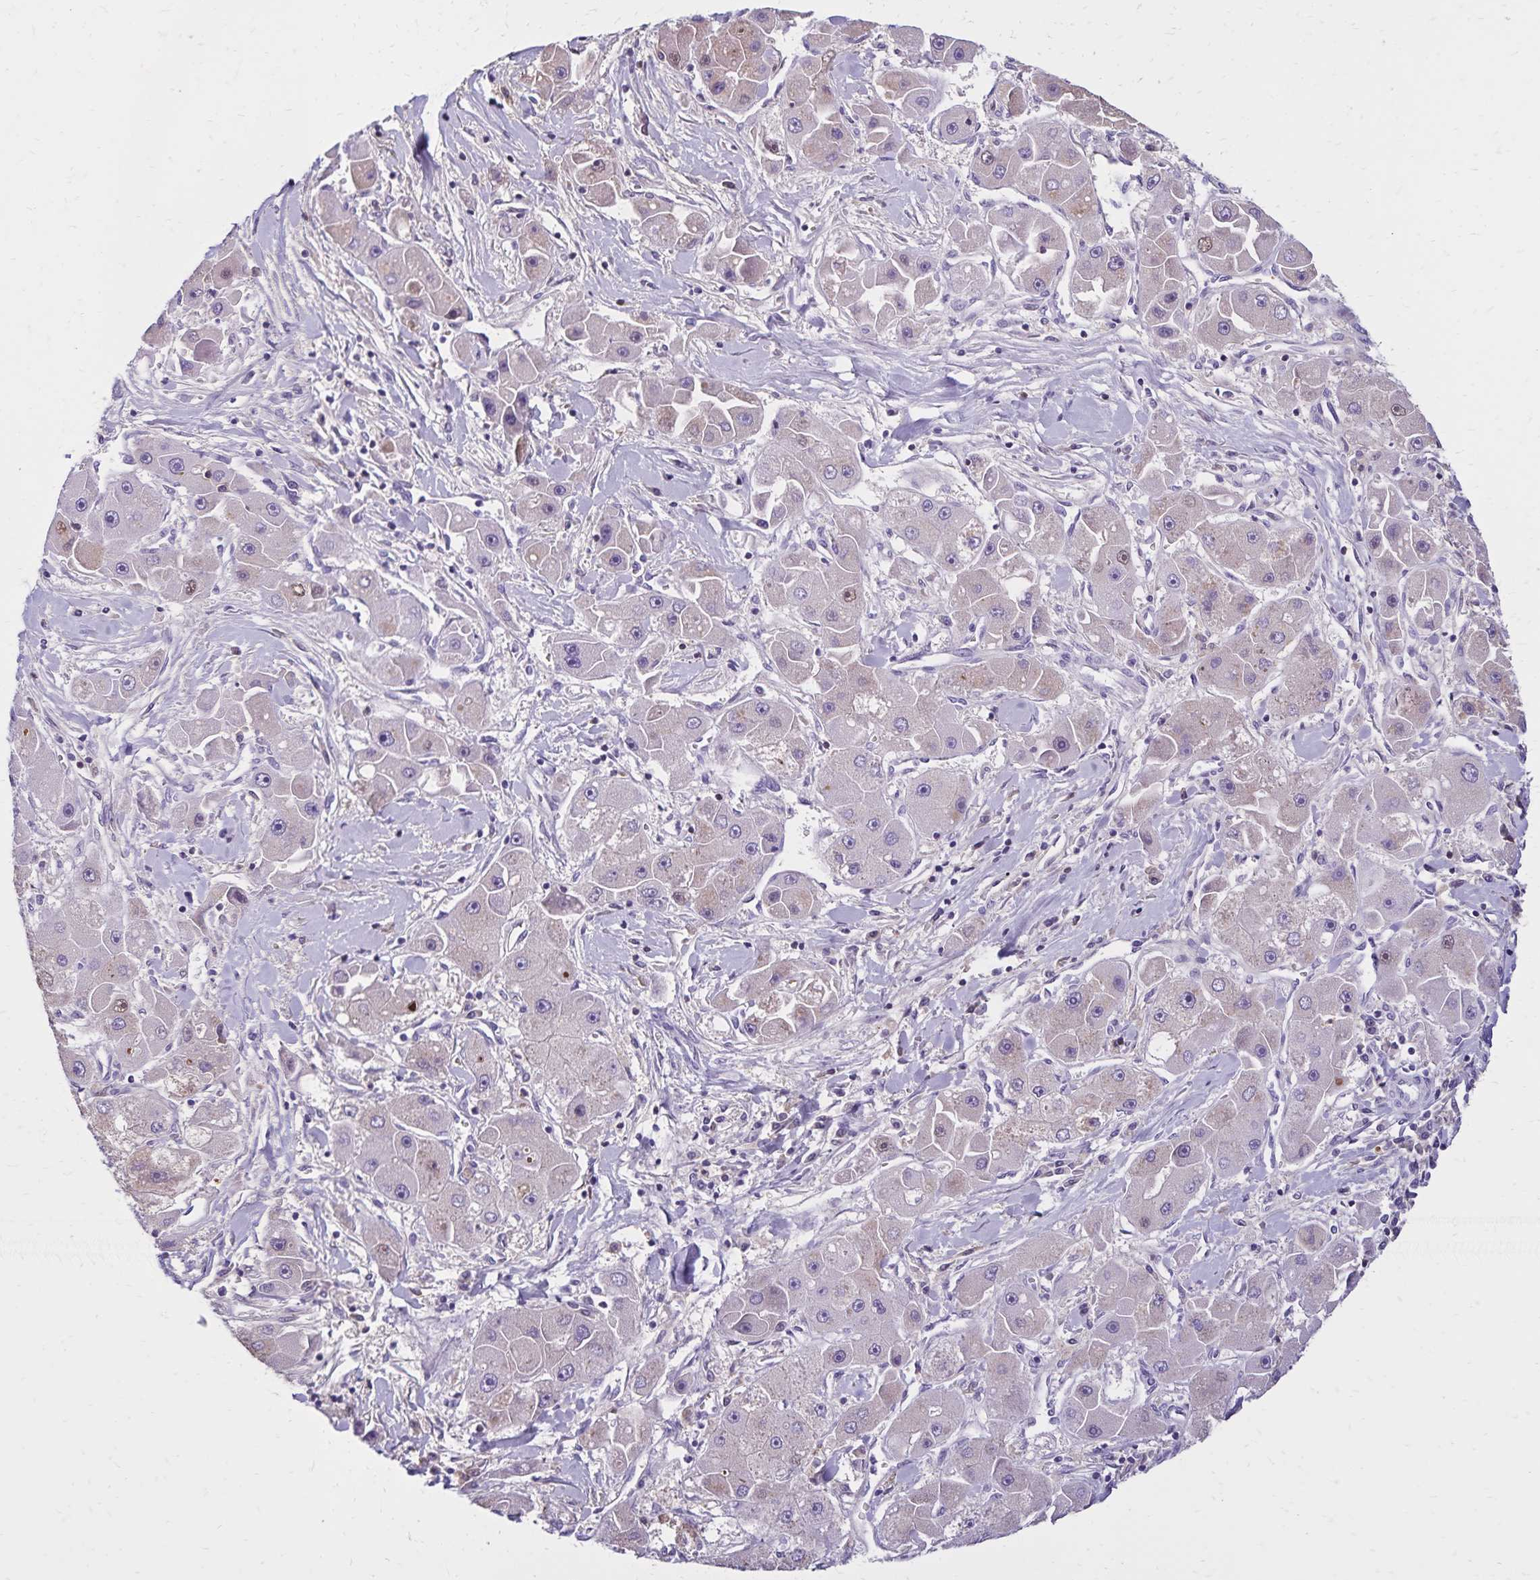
{"staining": {"intensity": "negative", "quantity": "none", "location": "none"}, "tissue": "liver cancer", "cell_type": "Tumor cells", "image_type": "cancer", "snomed": [{"axis": "morphology", "description": "Carcinoma, Hepatocellular, NOS"}, {"axis": "topography", "description": "Liver"}], "caption": "This is a photomicrograph of IHC staining of liver cancer, which shows no expression in tumor cells.", "gene": "CD27", "patient": {"sex": "male", "age": 24}}